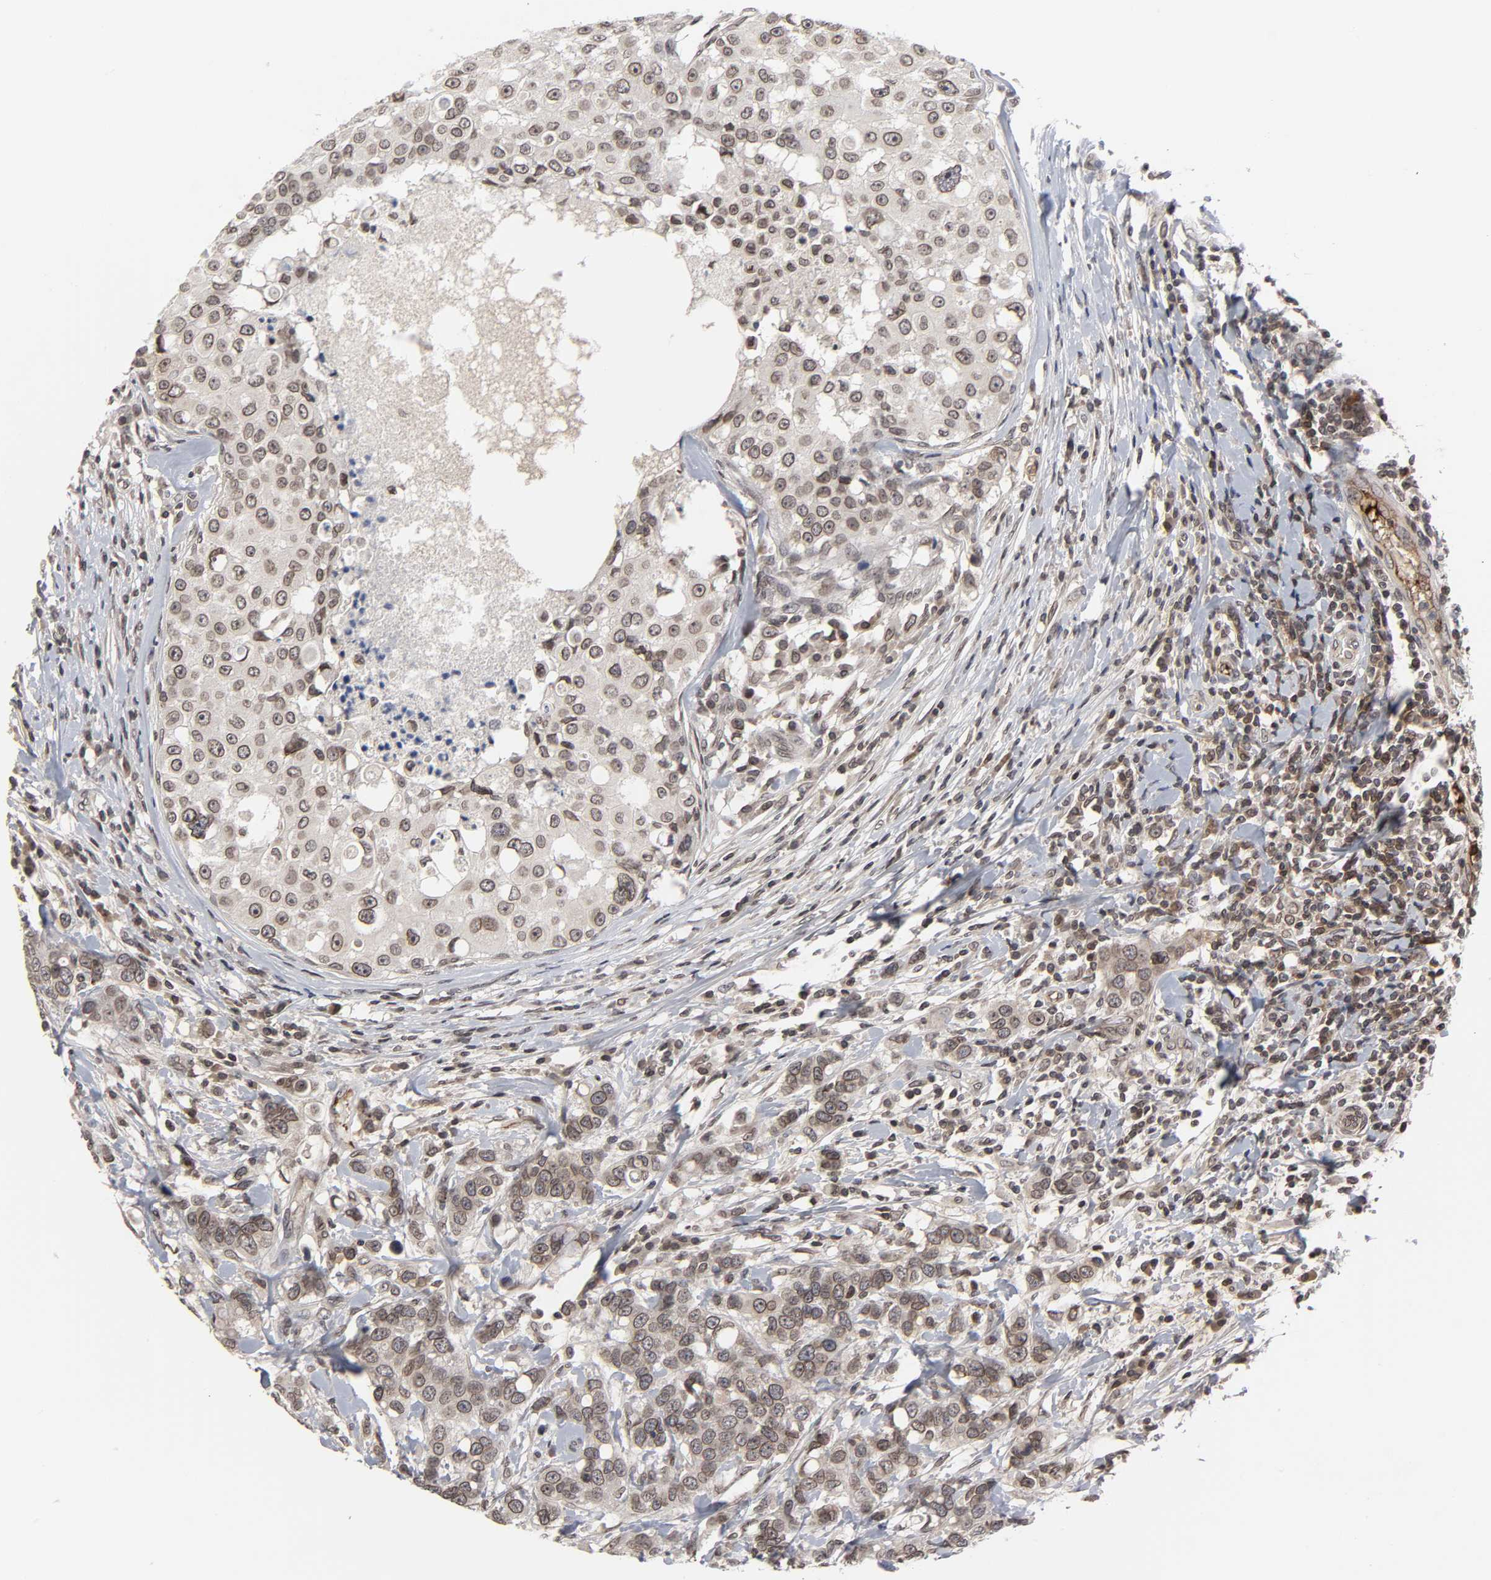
{"staining": {"intensity": "moderate", "quantity": ">75%", "location": "cytoplasmic/membranous,nuclear"}, "tissue": "breast cancer", "cell_type": "Tumor cells", "image_type": "cancer", "snomed": [{"axis": "morphology", "description": "Duct carcinoma"}, {"axis": "topography", "description": "Breast"}], "caption": "Immunohistochemical staining of invasive ductal carcinoma (breast) displays medium levels of moderate cytoplasmic/membranous and nuclear protein positivity in about >75% of tumor cells.", "gene": "CPN2", "patient": {"sex": "female", "age": 27}}